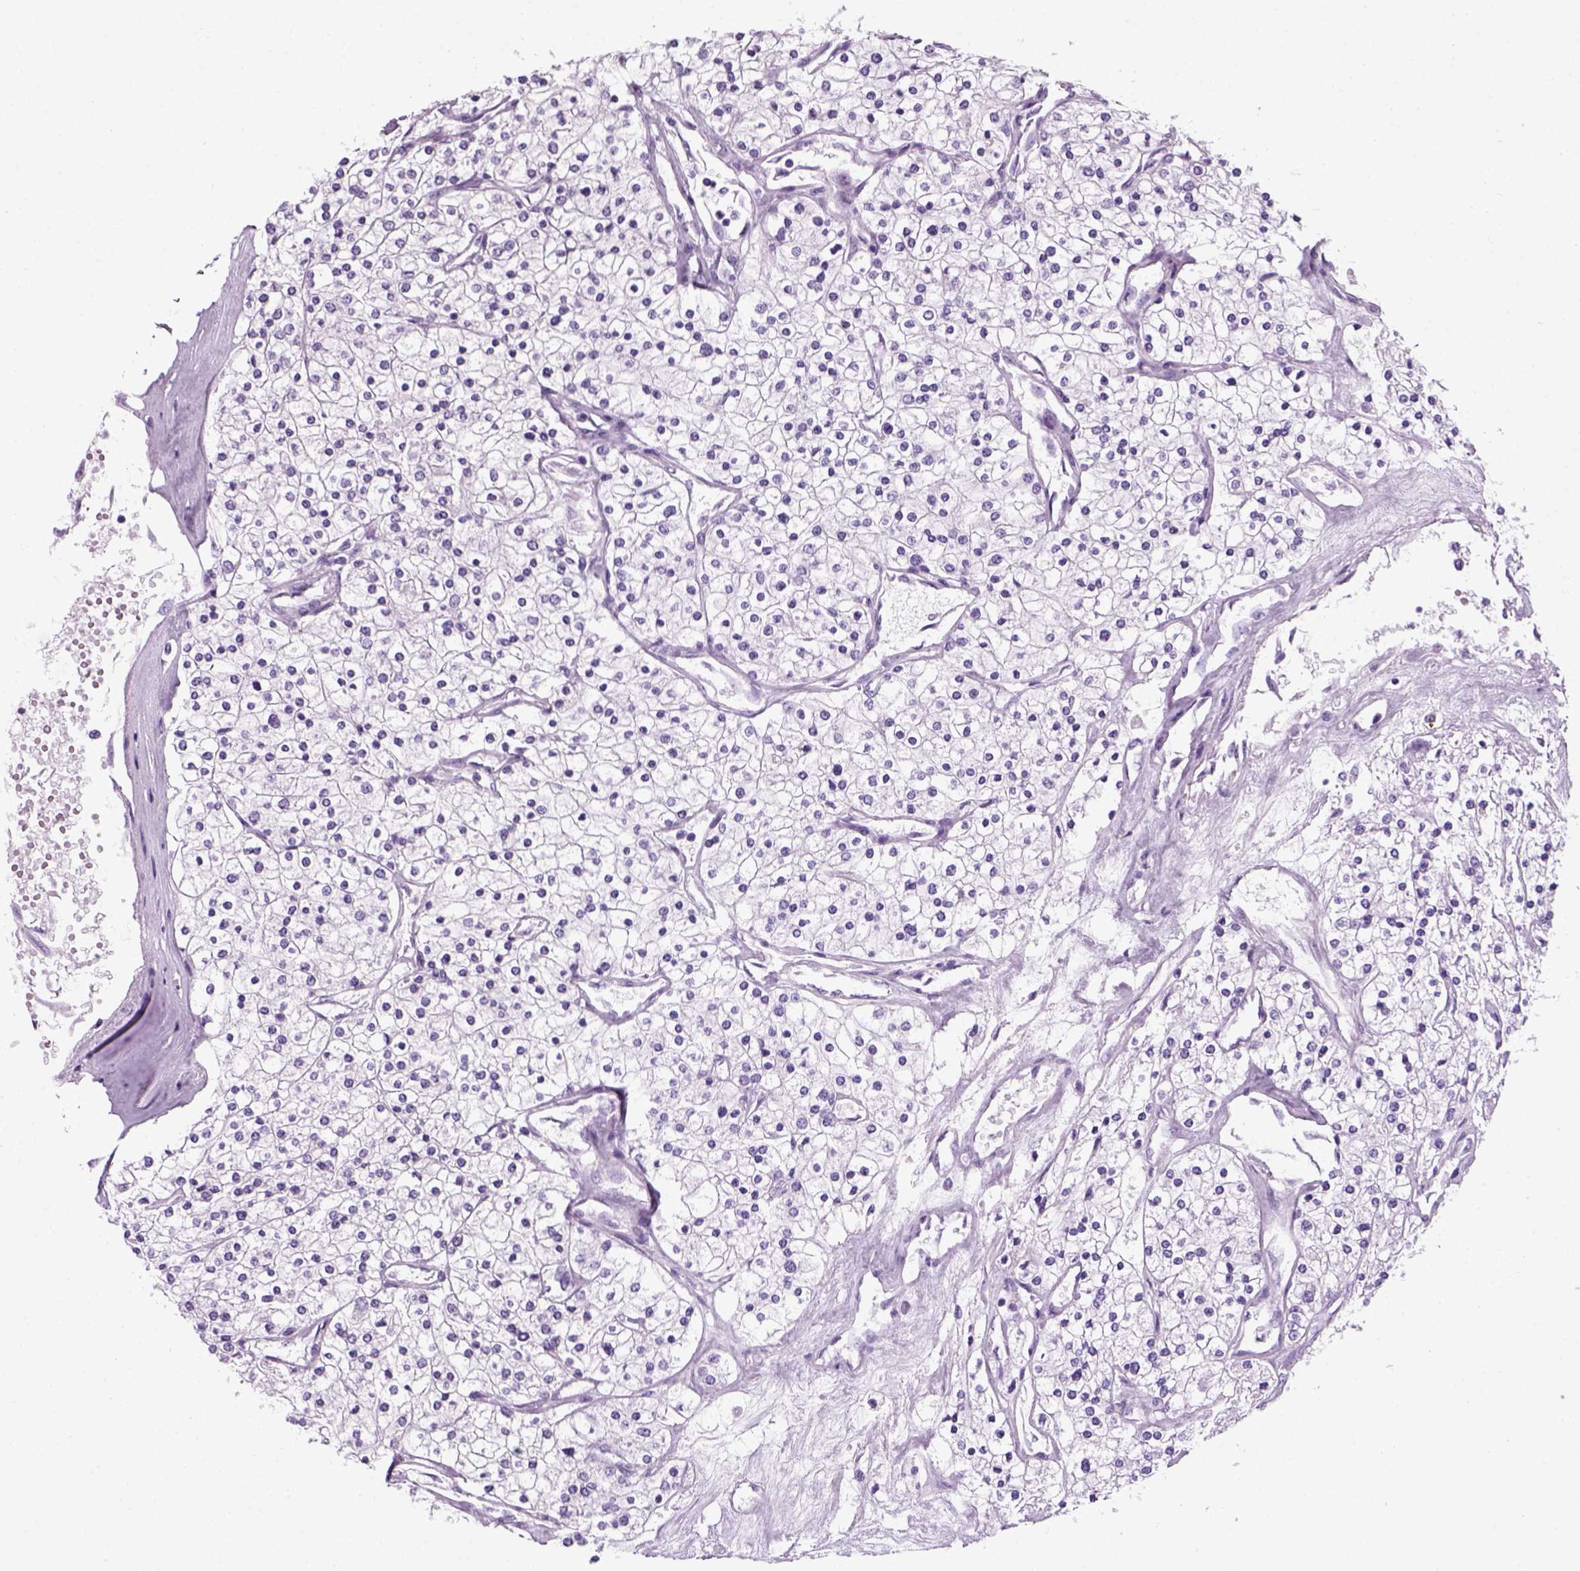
{"staining": {"intensity": "negative", "quantity": "none", "location": "none"}, "tissue": "renal cancer", "cell_type": "Tumor cells", "image_type": "cancer", "snomed": [{"axis": "morphology", "description": "Adenocarcinoma, NOS"}, {"axis": "topography", "description": "Kidney"}], "caption": "The image displays no staining of tumor cells in renal adenocarcinoma. The staining is performed using DAB brown chromogen with nuclei counter-stained in using hematoxylin.", "gene": "MZB1", "patient": {"sex": "male", "age": 80}}